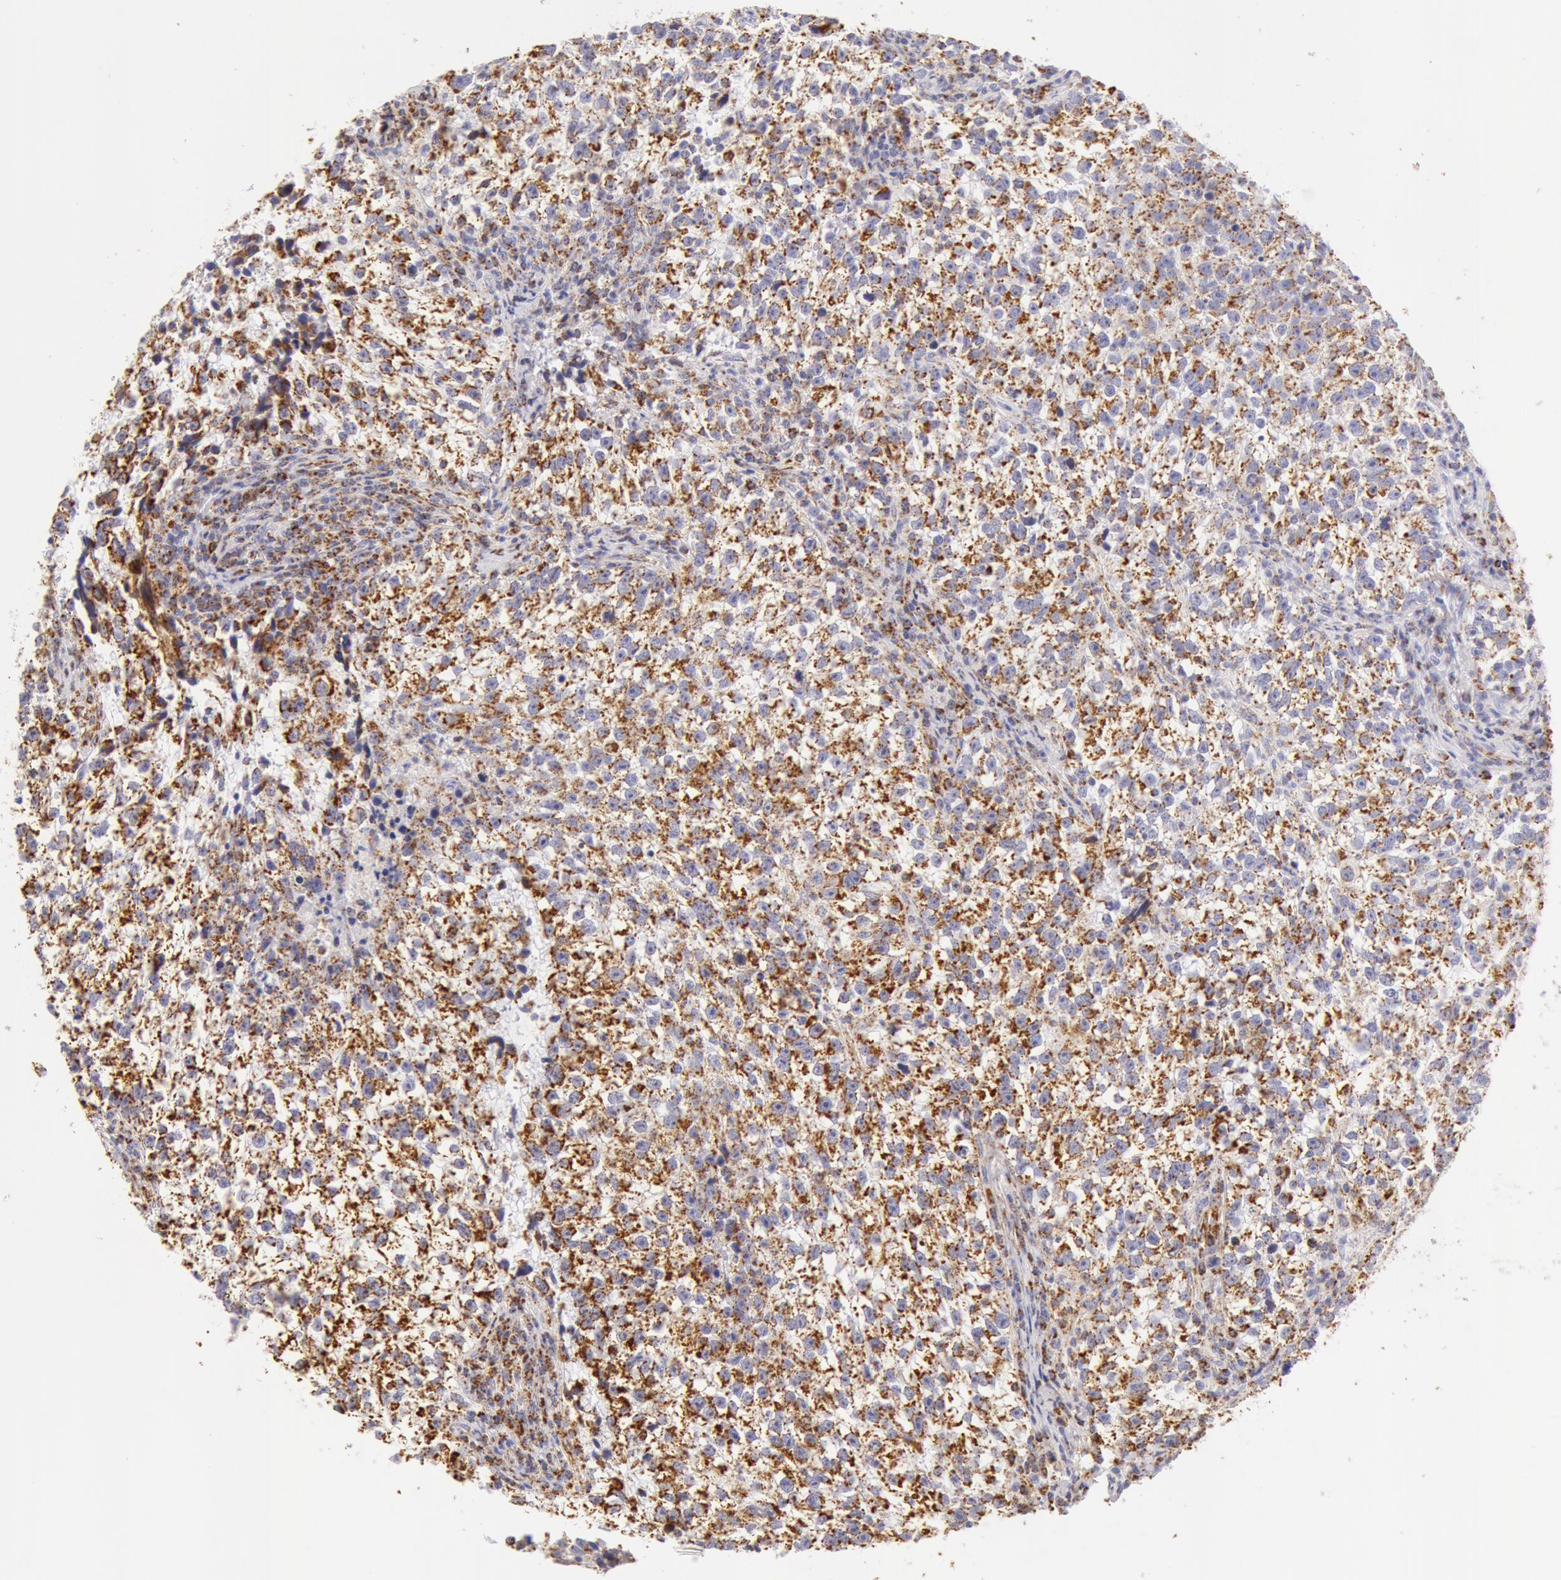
{"staining": {"intensity": "moderate", "quantity": "25%-75%", "location": "cytoplasmic/membranous"}, "tissue": "testis cancer", "cell_type": "Tumor cells", "image_type": "cancer", "snomed": [{"axis": "morphology", "description": "Seminoma, NOS"}, {"axis": "topography", "description": "Testis"}], "caption": "Moderate cytoplasmic/membranous staining for a protein is present in about 25%-75% of tumor cells of testis seminoma using IHC.", "gene": "ATP5F1B", "patient": {"sex": "male", "age": 38}}